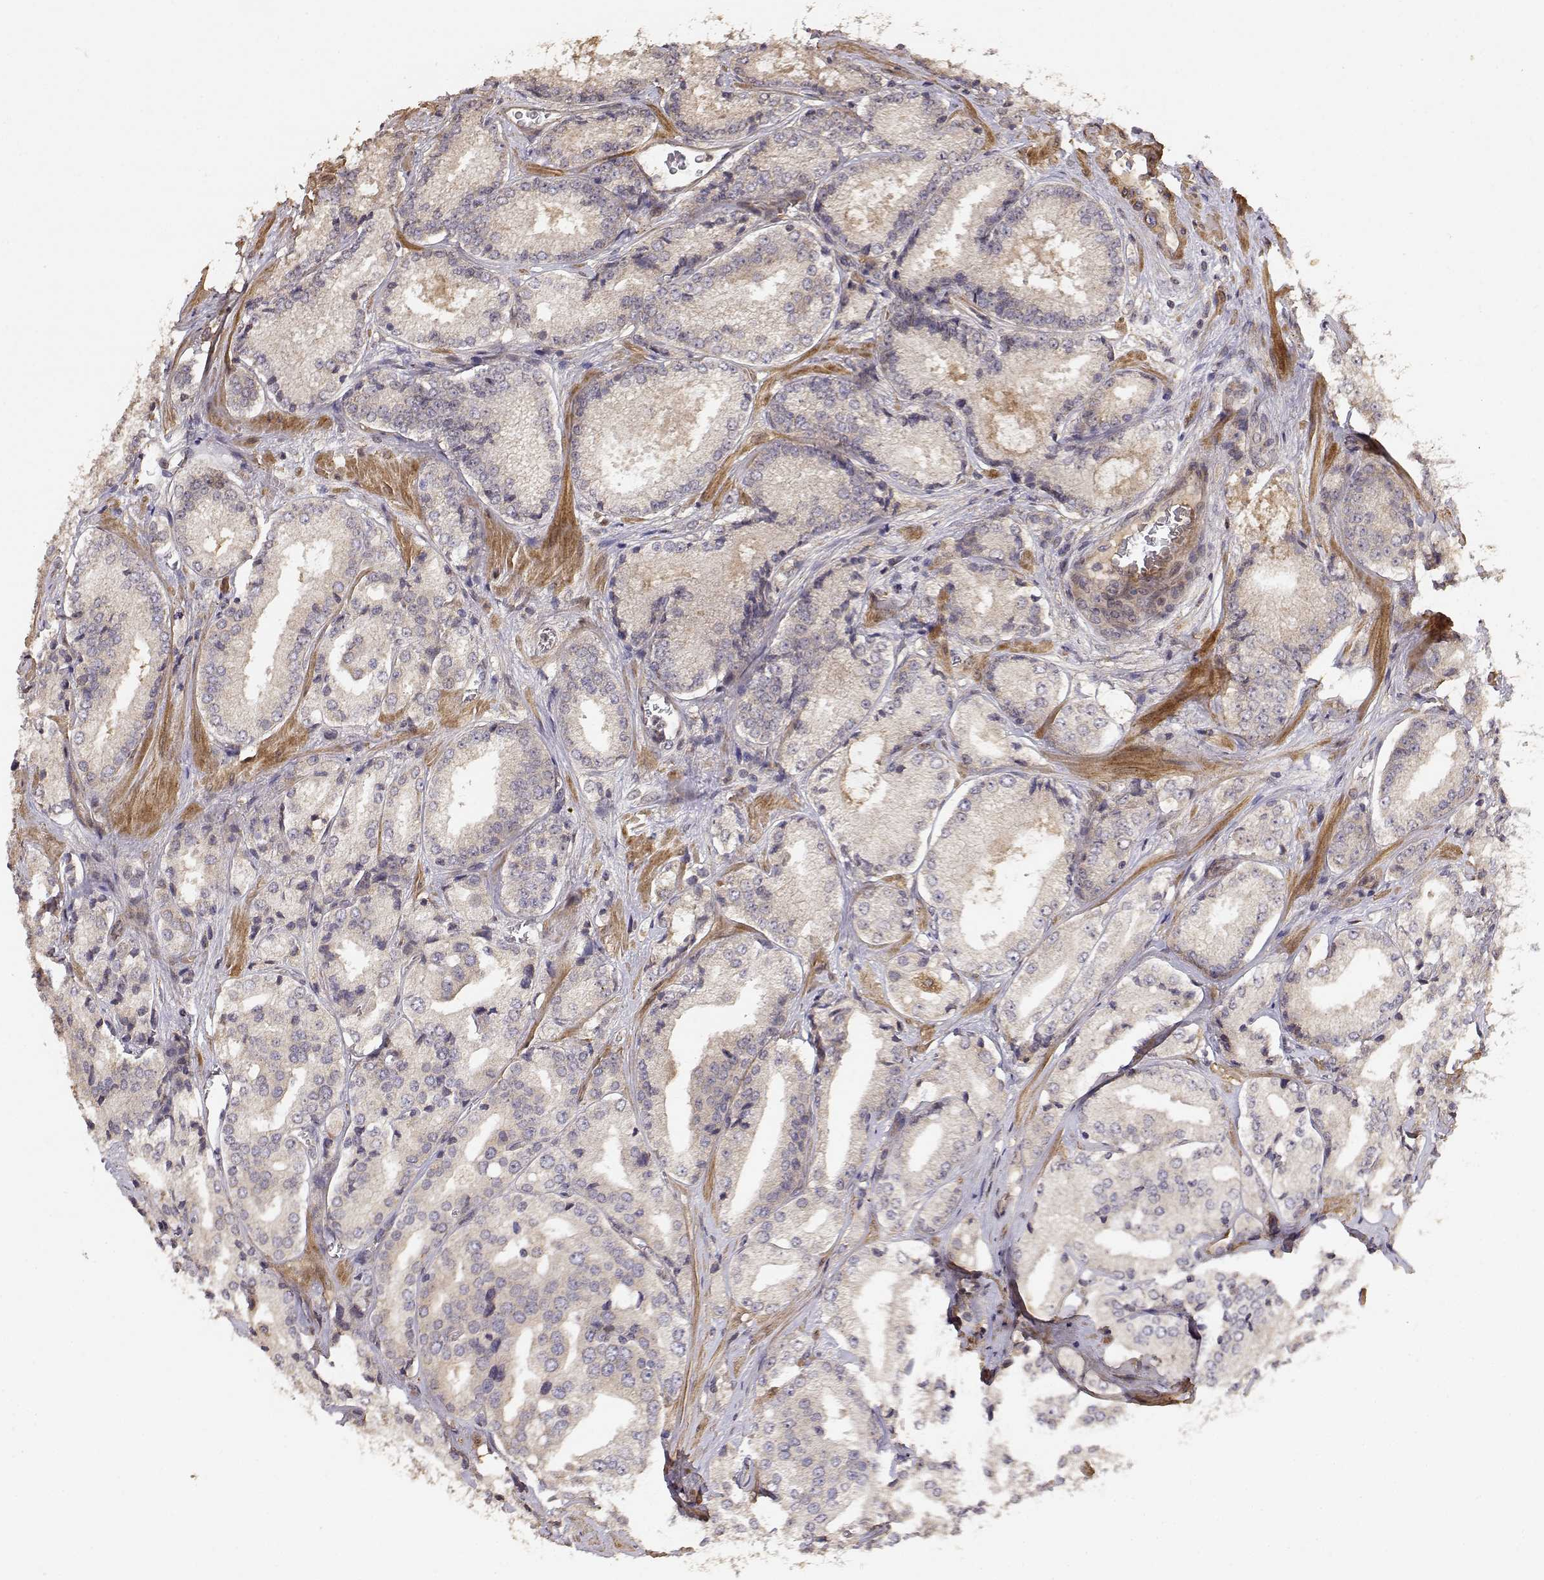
{"staining": {"intensity": "weak", "quantity": ">75%", "location": "cytoplasmic/membranous"}, "tissue": "prostate cancer", "cell_type": "Tumor cells", "image_type": "cancer", "snomed": [{"axis": "morphology", "description": "Adenocarcinoma, Low grade"}, {"axis": "topography", "description": "Prostate"}], "caption": "Low-grade adenocarcinoma (prostate) stained for a protein (brown) demonstrates weak cytoplasmic/membranous positive expression in approximately >75% of tumor cells.", "gene": "PICK1", "patient": {"sex": "male", "age": 56}}